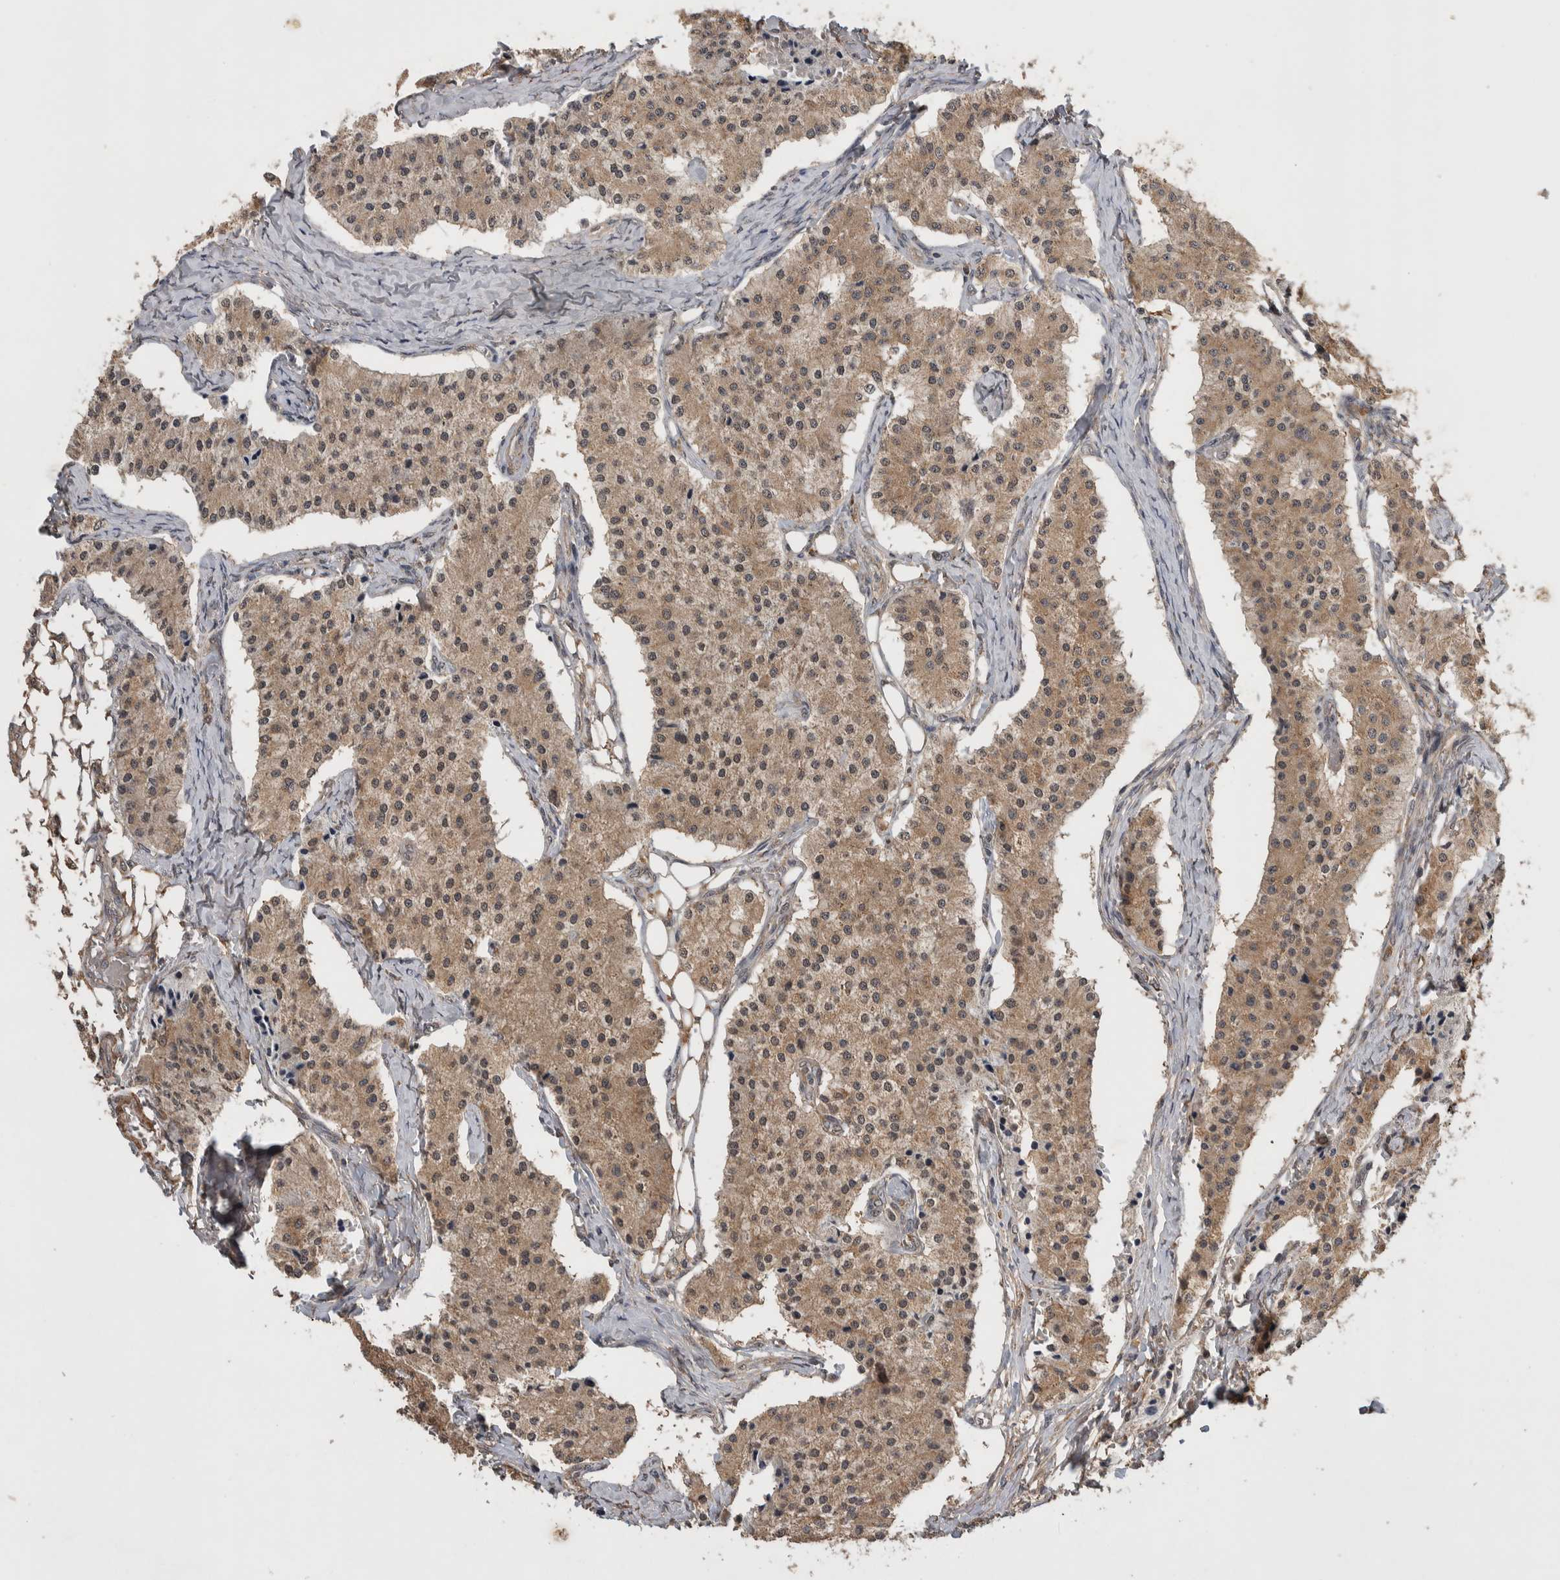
{"staining": {"intensity": "moderate", "quantity": ">75%", "location": "cytoplasmic/membranous,nuclear"}, "tissue": "carcinoid", "cell_type": "Tumor cells", "image_type": "cancer", "snomed": [{"axis": "morphology", "description": "Carcinoid, malignant, NOS"}, {"axis": "topography", "description": "Colon"}], "caption": "Moderate cytoplasmic/membranous and nuclear expression for a protein is seen in about >75% of tumor cells of carcinoid using immunohistochemistry (IHC).", "gene": "DVL2", "patient": {"sex": "female", "age": 52}}